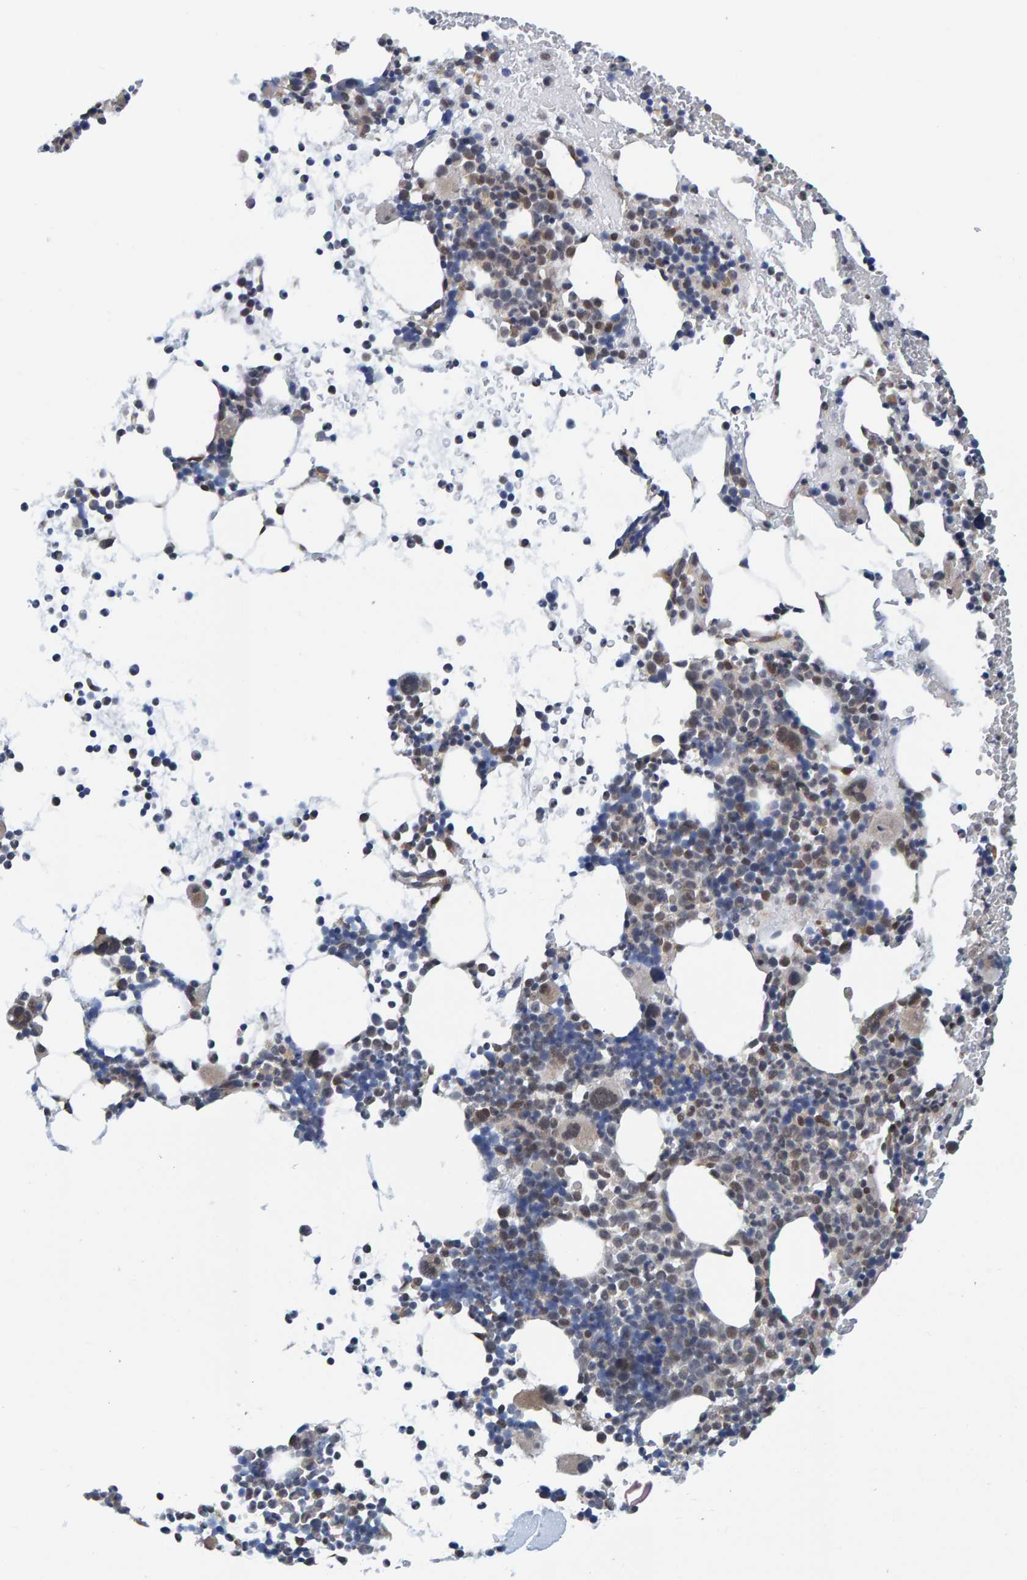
{"staining": {"intensity": "moderate", "quantity": "<25%", "location": "nuclear"}, "tissue": "bone marrow", "cell_type": "Hematopoietic cells", "image_type": "normal", "snomed": [{"axis": "morphology", "description": "Normal tissue, NOS"}, {"axis": "morphology", "description": "Inflammation, NOS"}, {"axis": "topography", "description": "Bone marrow"}], "caption": "DAB (3,3'-diaminobenzidine) immunohistochemical staining of benign human bone marrow shows moderate nuclear protein expression in about <25% of hematopoietic cells. (Stains: DAB (3,3'-diaminobenzidine) in brown, nuclei in blue, Microscopy: brightfield microscopy at high magnification).", "gene": "SCRN2", "patient": {"sex": "male", "age": 78}}